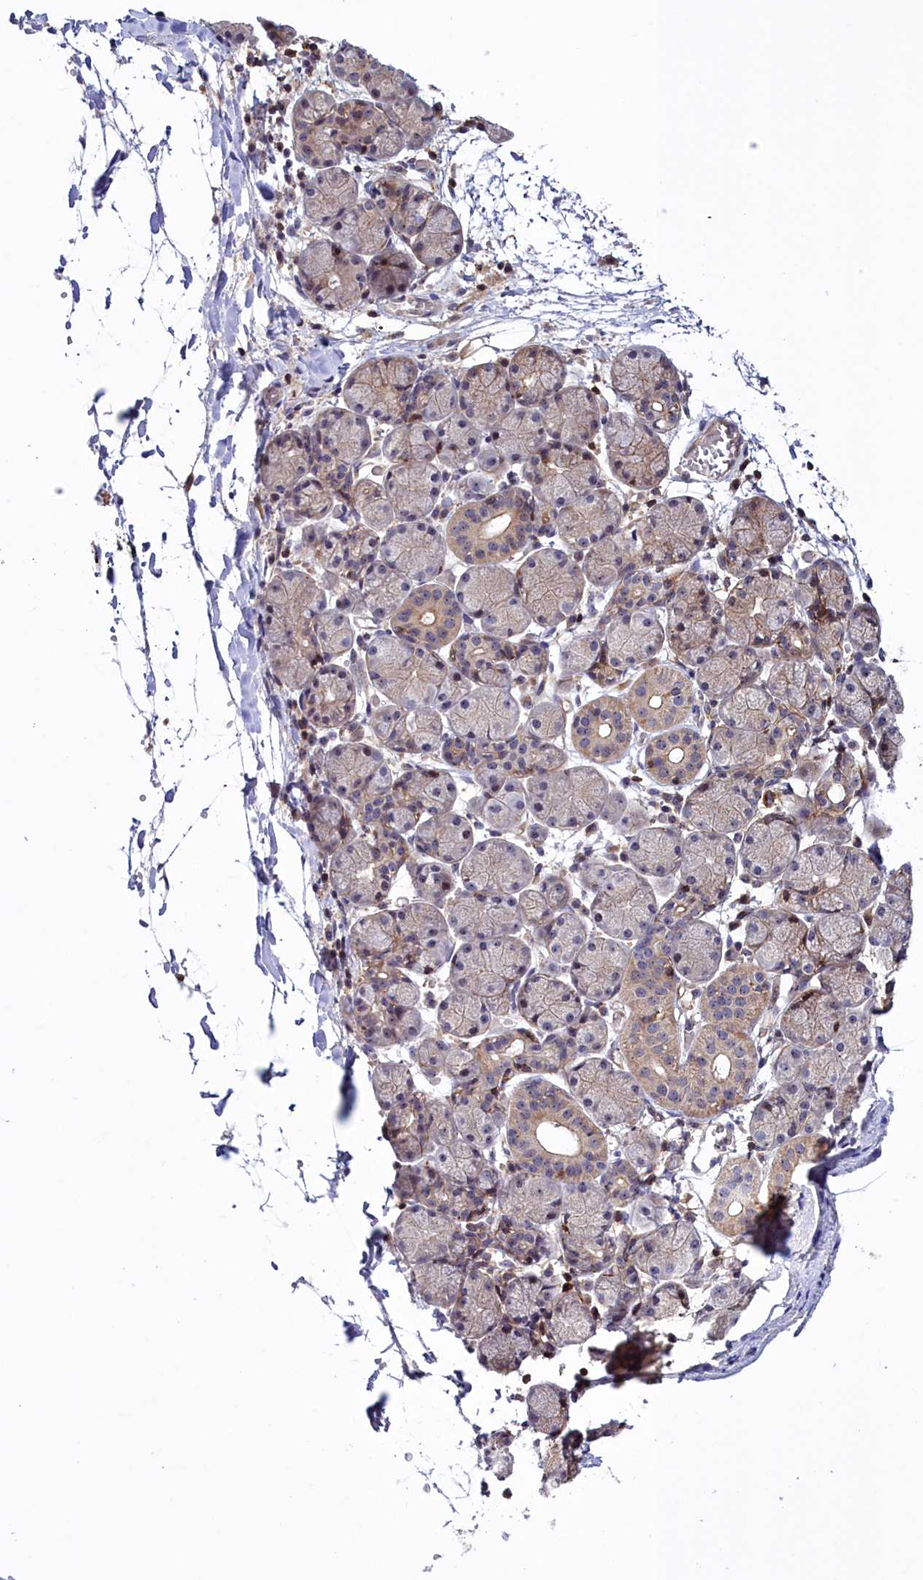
{"staining": {"intensity": "weak", "quantity": "25%-75%", "location": "cytoplasmic/membranous"}, "tissue": "salivary gland", "cell_type": "Glandular cells", "image_type": "normal", "snomed": [{"axis": "morphology", "description": "Normal tissue, NOS"}, {"axis": "topography", "description": "Salivary gland"}], "caption": "Protein staining shows weak cytoplasmic/membranous positivity in about 25%-75% of glandular cells in unremarkable salivary gland.", "gene": "NEURL4", "patient": {"sex": "female", "age": 24}}